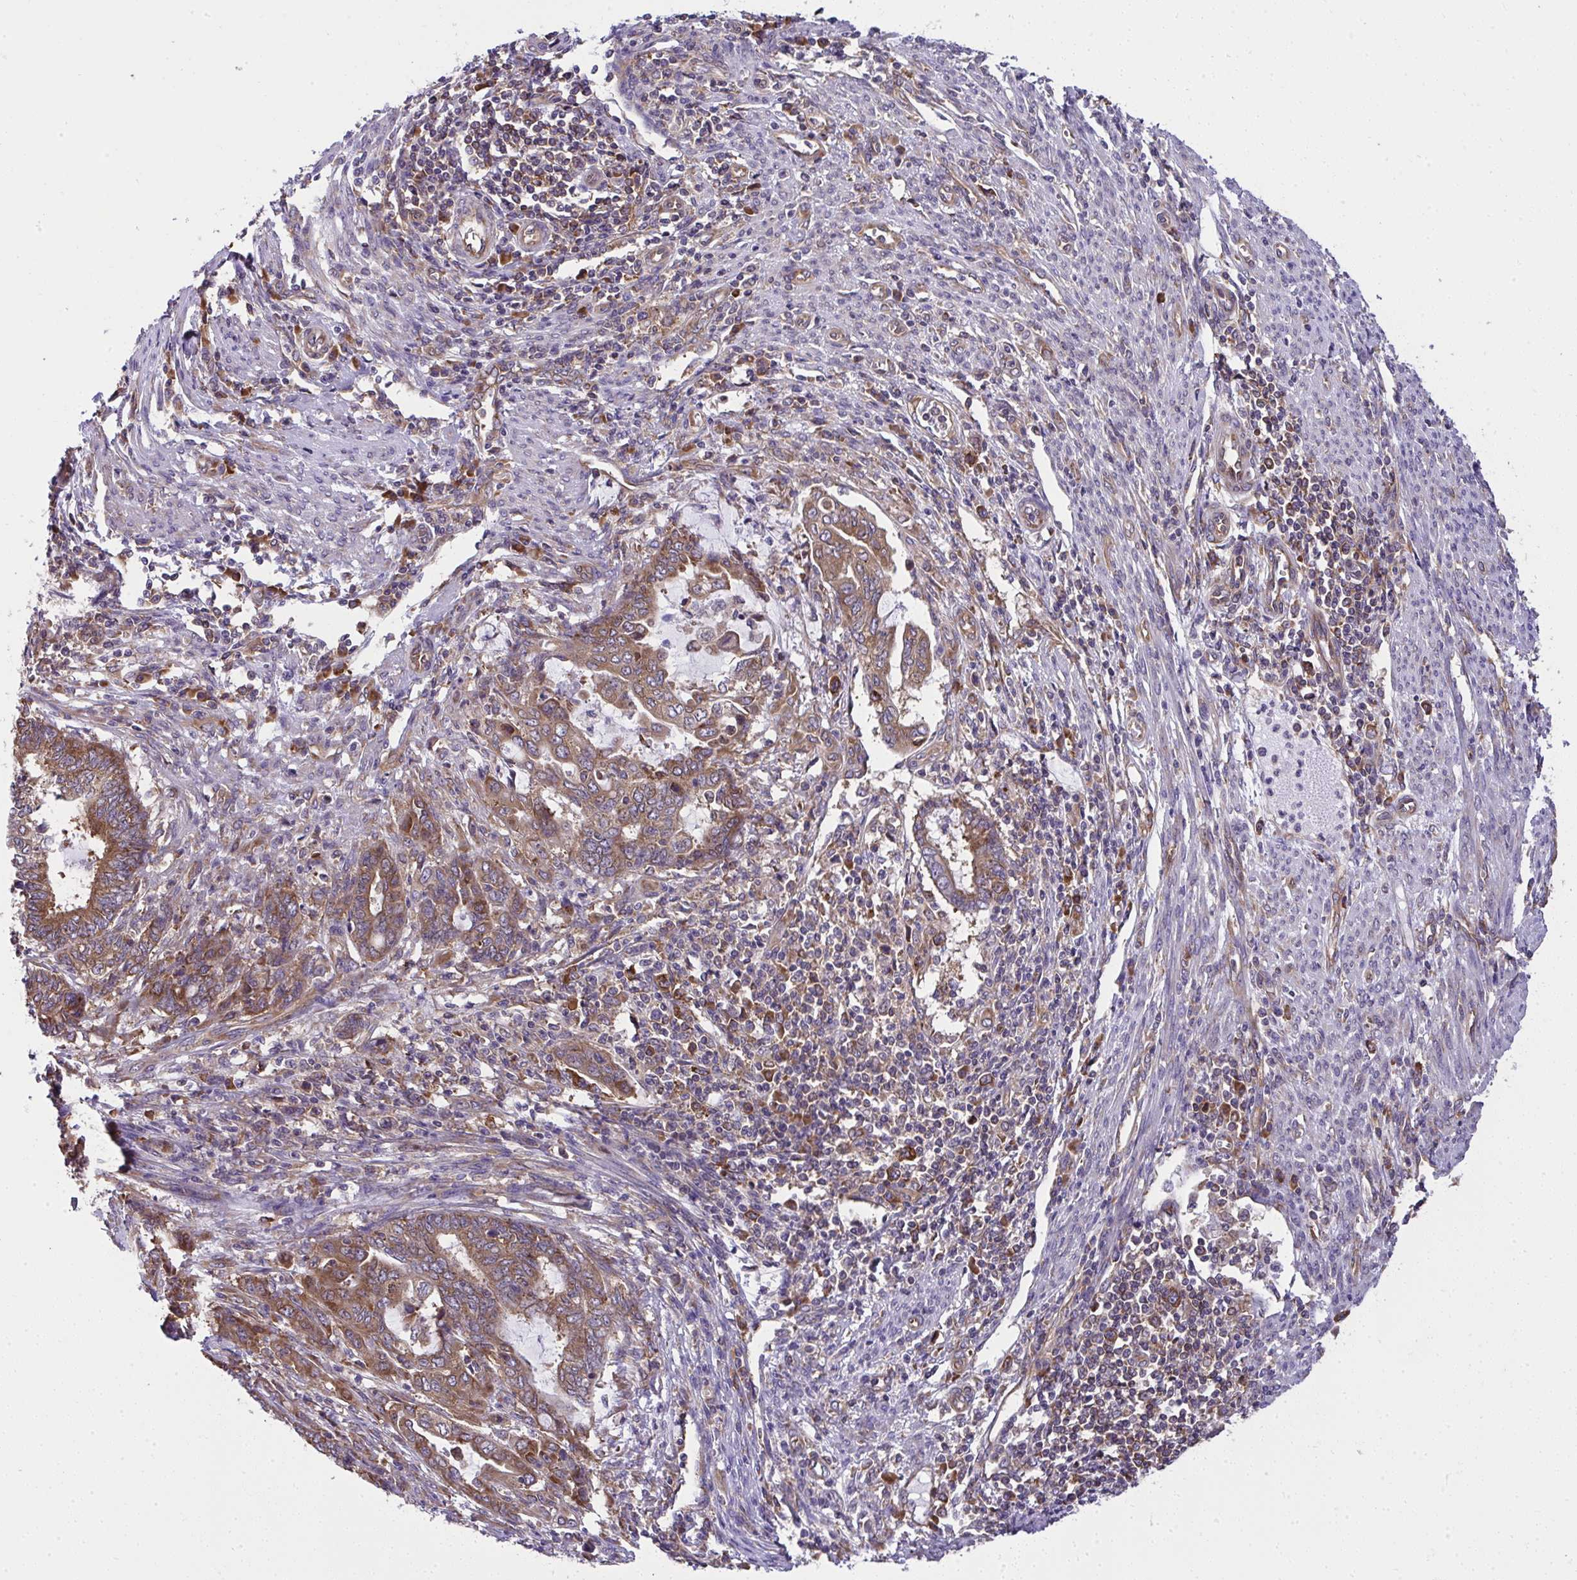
{"staining": {"intensity": "moderate", "quantity": ">75%", "location": "cytoplasmic/membranous"}, "tissue": "endometrial cancer", "cell_type": "Tumor cells", "image_type": "cancer", "snomed": [{"axis": "morphology", "description": "Adenocarcinoma, NOS"}, {"axis": "topography", "description": "Uterus"}, {"axis": "topography", "description": "Endometrium"}], "caption": "The histopathology image reveals staining of endometrial cancer (adenocarcinoma), revealing moderate cytoplasmic/membranous protein expression (brown color) within tumor cells.", "gene": "RPS7", "patient": {"sex": "female", "age": 70}}